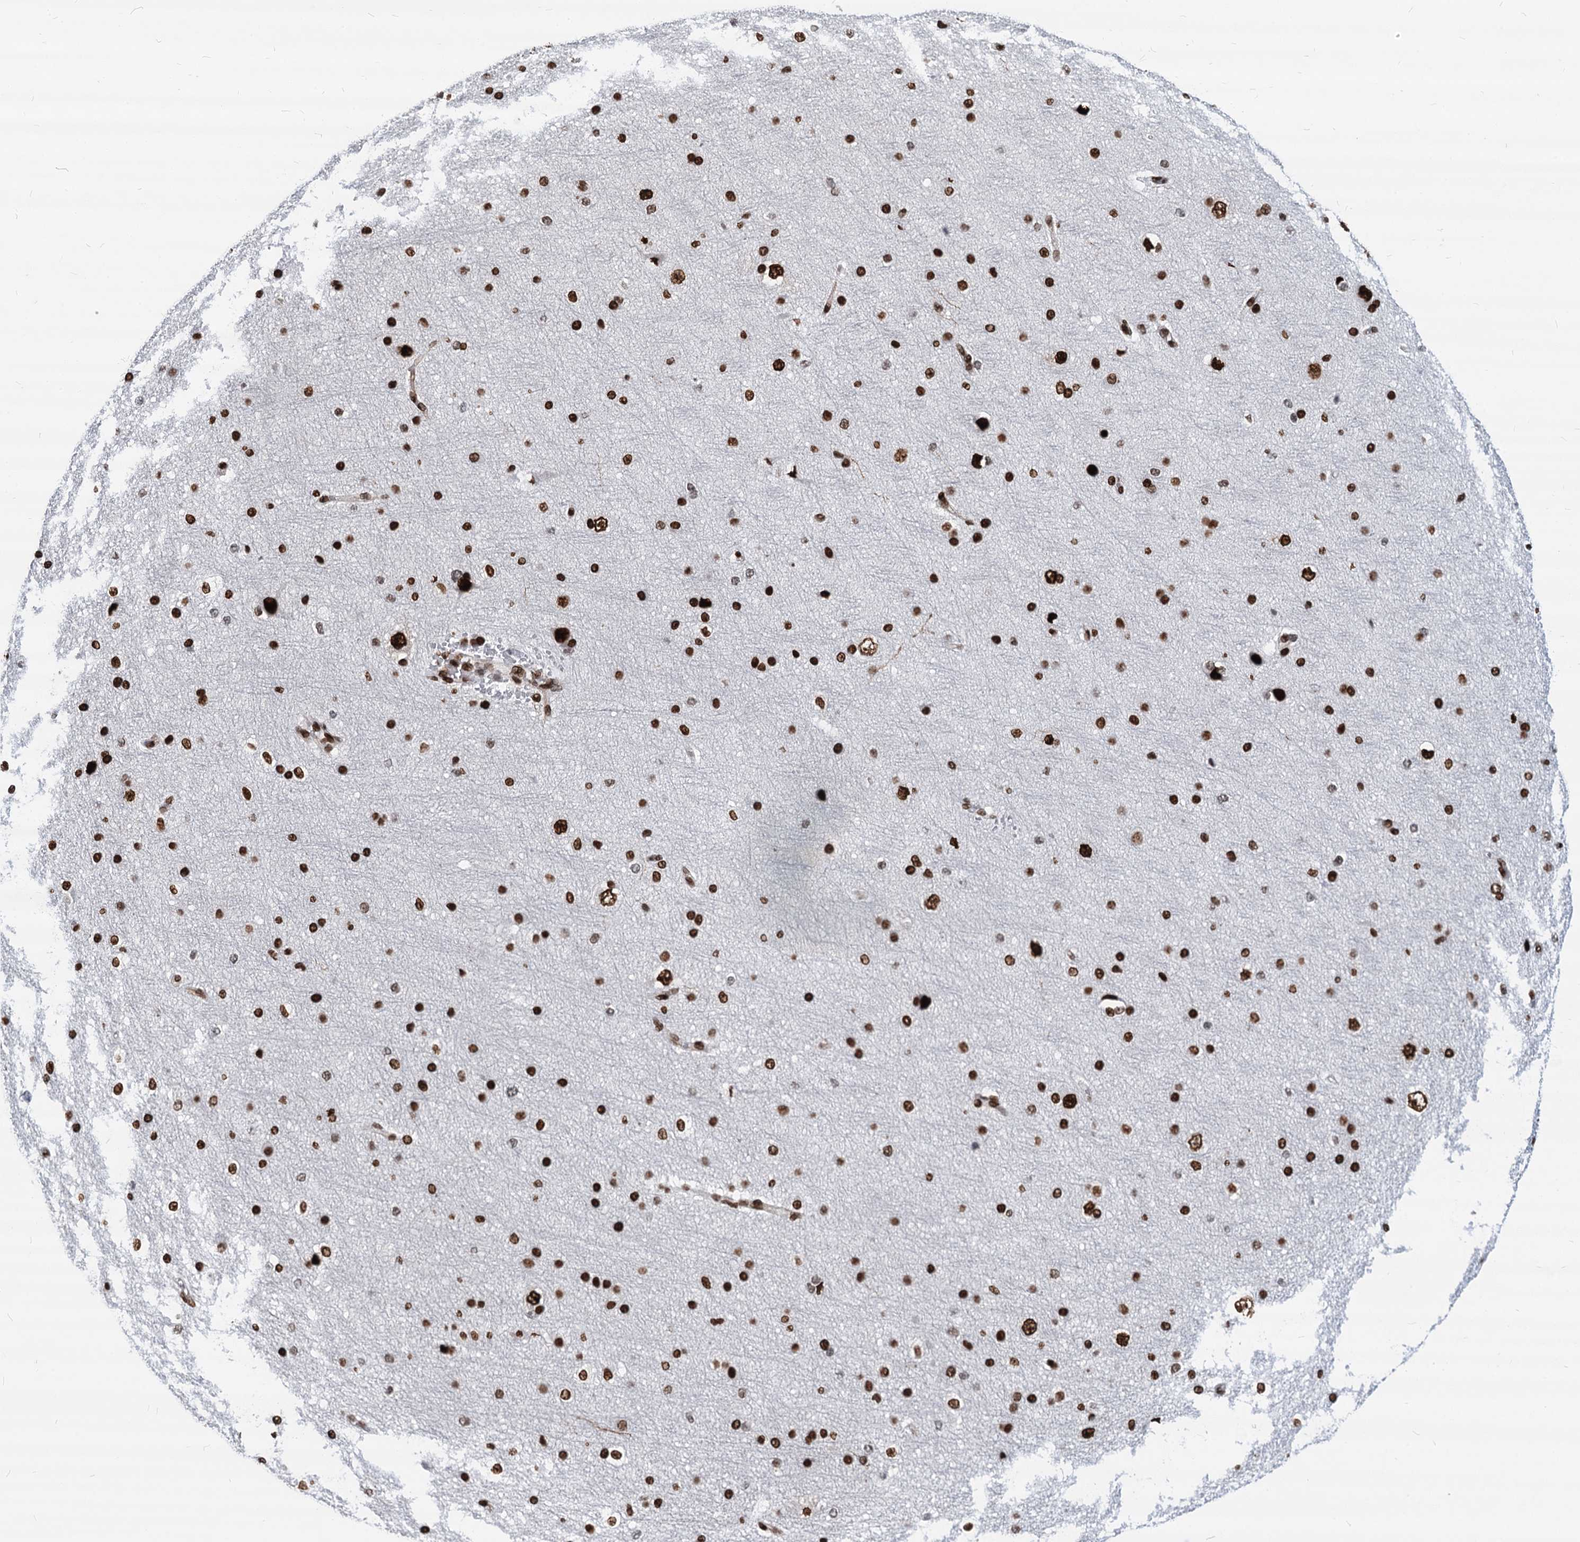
{"staining": {"intensity": "strong", "quantity": ">75%", "location": "nuclear"}, "tissue": "cerebral cortex", "cell_type": "Endothelial cells", "image_type": "normal", "snomed": [{"axis": "morphology", "description": "Normal tissue, NOS"}, {"axis": "morphology", "description": "Developmental malformation"}, {"axis": "topography", "description": "Cerebral cortex"}], "caption": "Strong nuclear protein positivity is present in about >75% of endothelial cells in cerebral cortex.", "gene": "MECP2", "patient": {"sex": "female", "age": 30}}